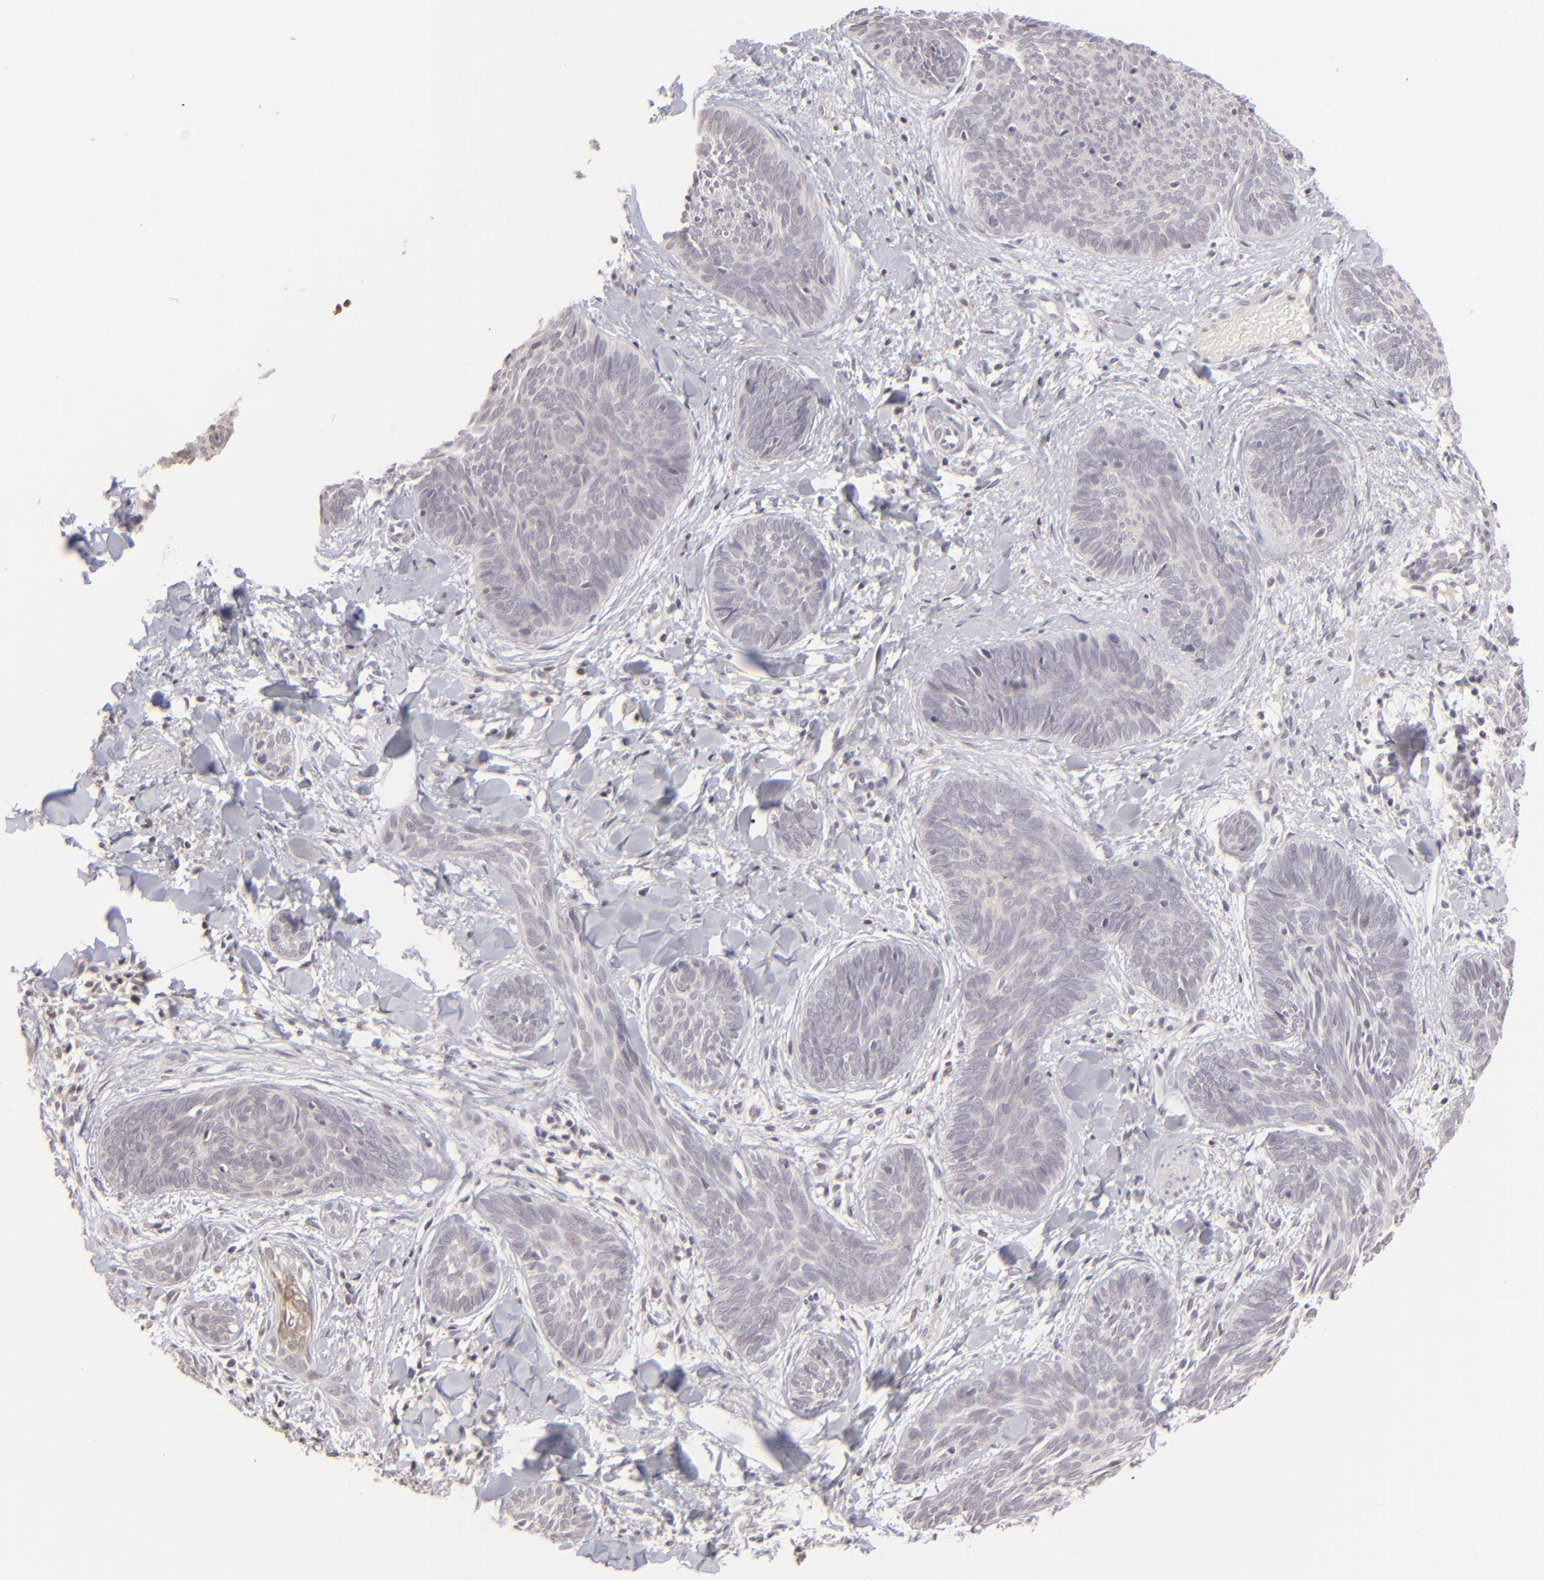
{"staining": {"intensity": "negative", "quantity": "none", "location": "none"}, "tissue": "skin cancer", "cell_type": "Tumor cells", "image_type": "cancer", "snomed": [{"axis": "morphology", "description": "Basal cell carcinoma"}, {"axis": "topography", "description": "Skin"}], "caption": "An immunohistochemistry (IHC) image of skin cancer is shown. There is no staining in tumor cells of skin cancer.", "gene": "CLDN2", "patient": {"sex": "female", "age": 81}}